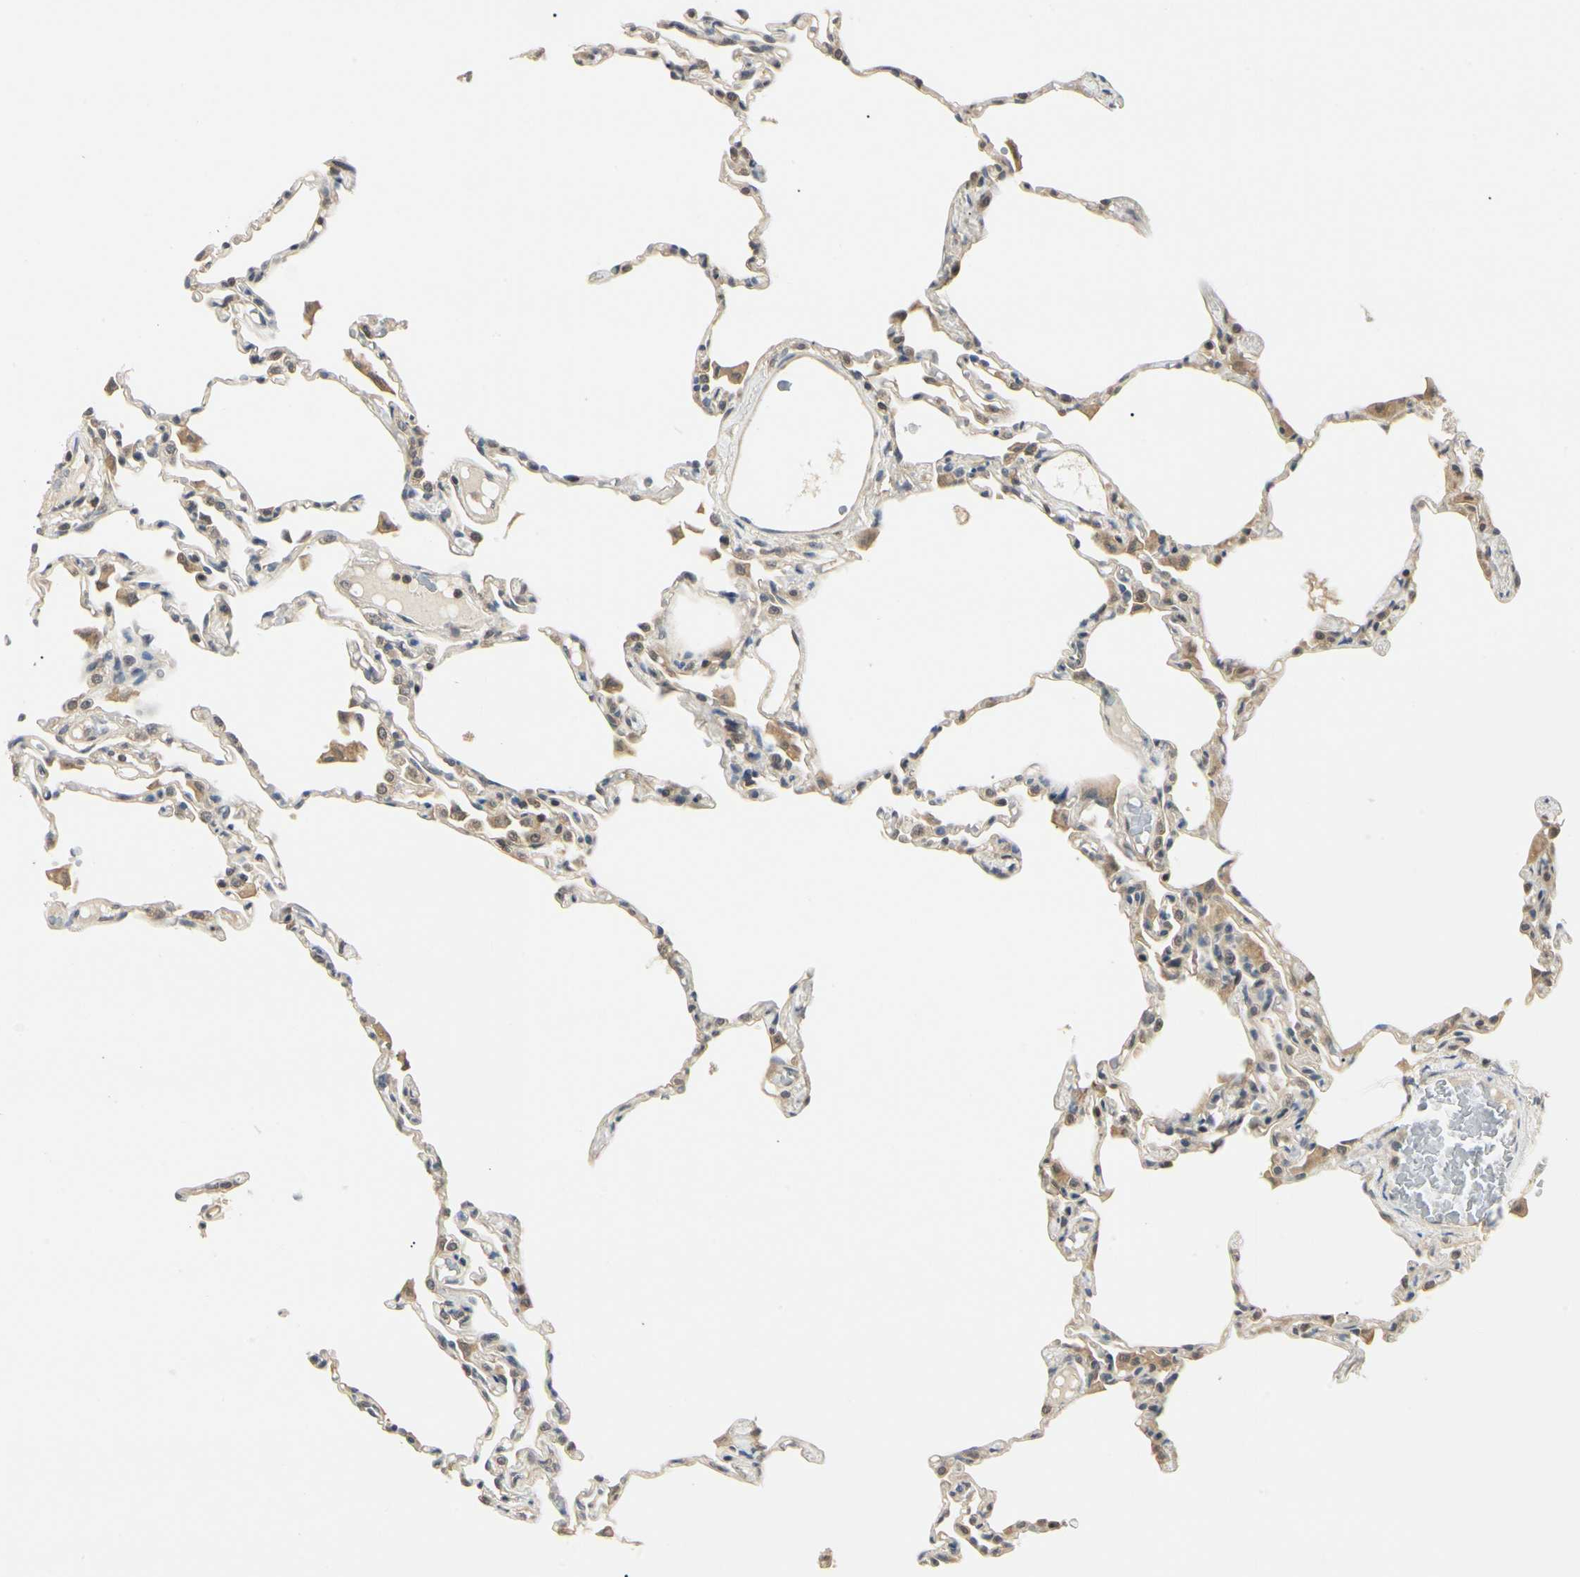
{"staining": {"intensity": "moderate", "quantity": "<25%", "location": "cytoplasmic/membranous,nuclear"}, "tissue": "lung", "cell_type": "Alveolar cells", "image_type": "normal", "snomed": [{"axis": "morphology", "description": "Normal tissue, NOS"}, {"axis": "topography", "description": "Lung"}], "caption": "DAB immunohistochemical staining of normal lung exhibits moderate cytoplasmic/membranous,nuclear protein positivity in about <25% of alveolar cells. (DAB = brown stain, brightfield microscopy at high magnification).", "gene": "UBE2Z", "patient": {"sex": "female", "age": 49}}